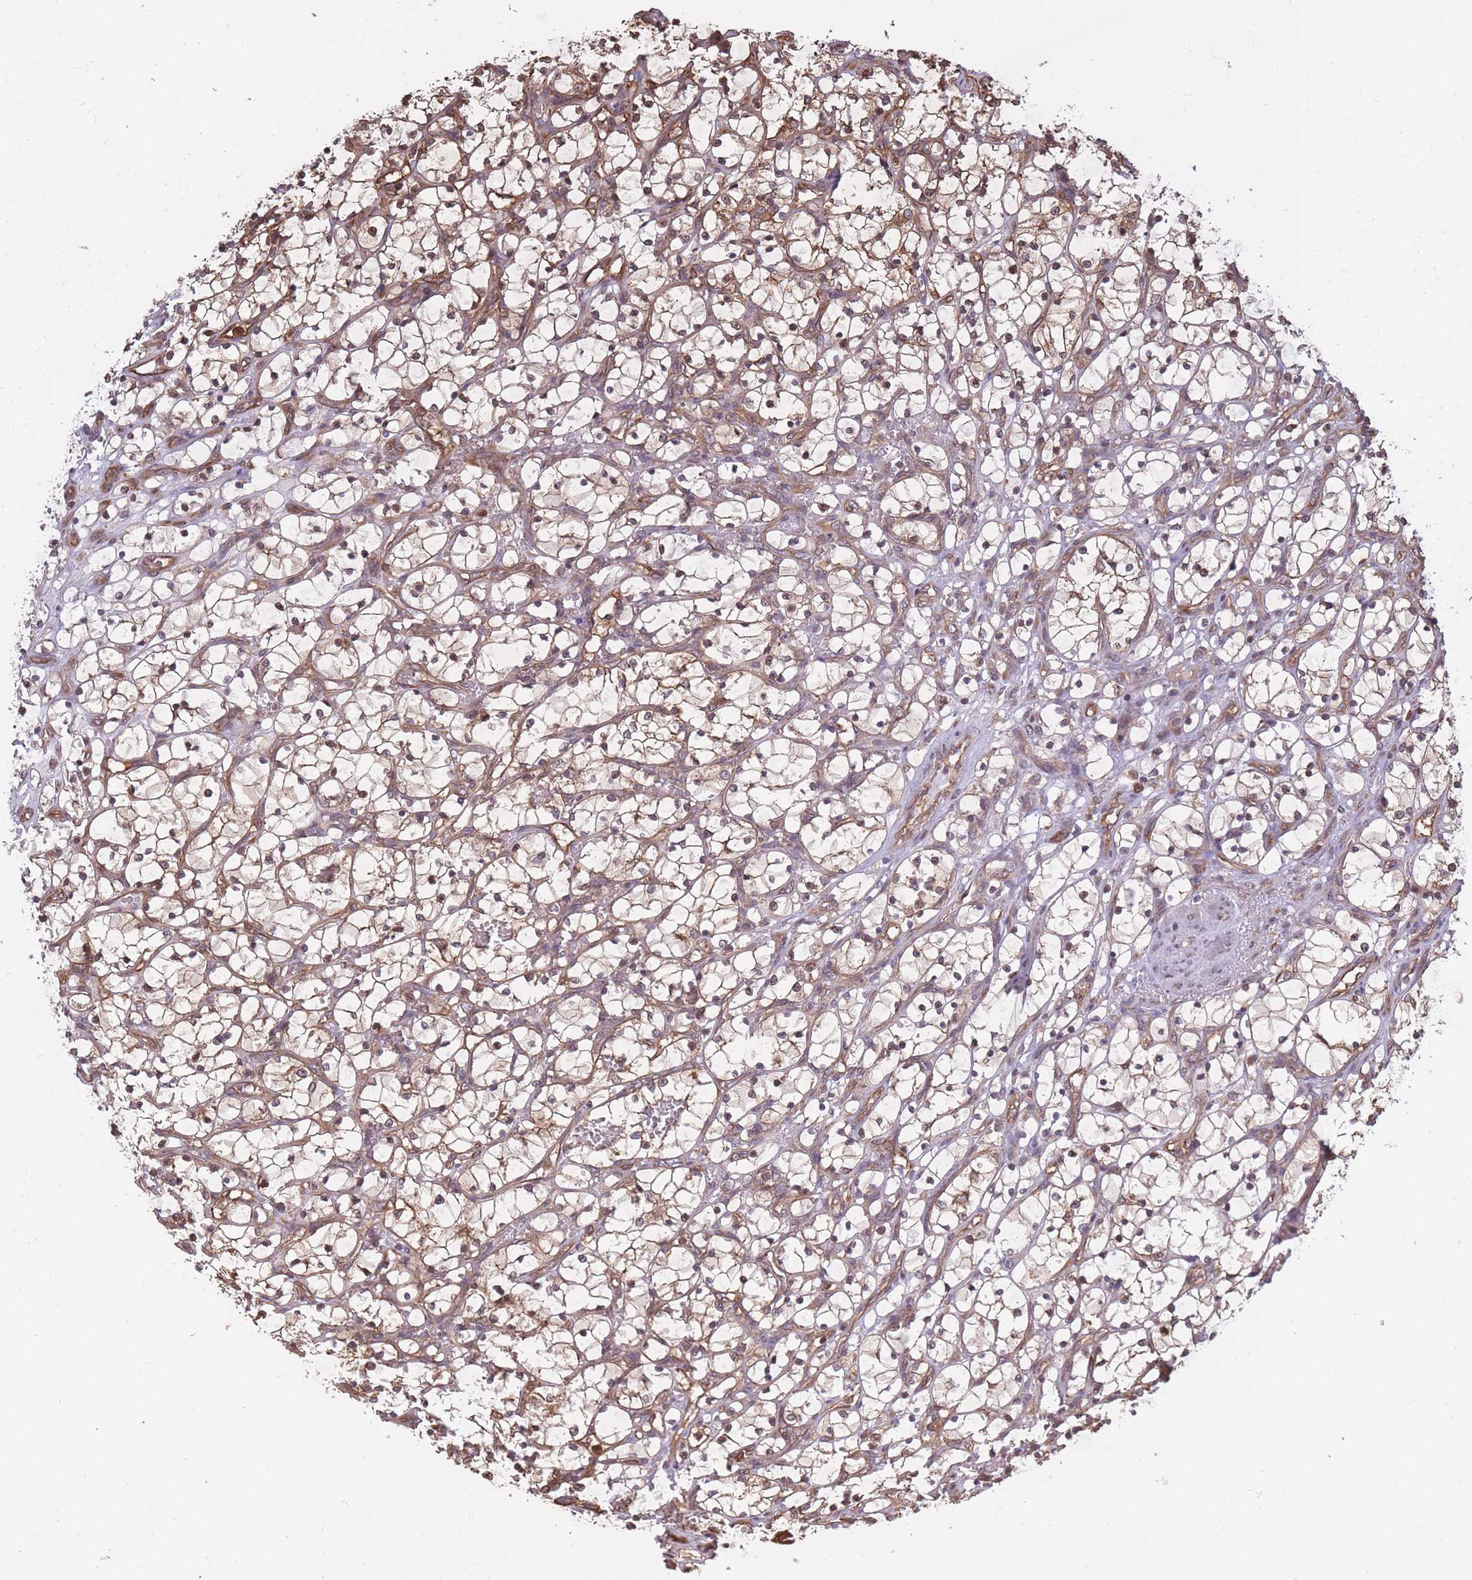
{"staining": {"intensity": "weak", "quantity": "25%-75%", "location": "cytoplasmic/membranous"}, "tissue": "renal cancer", "cell_type": "Tumor cells", "image_type": "cancer", "snomed": [{"axis": "morphology", "description": "Adenocarcinoma, NOS"}, {"axis": "topography", "description": "Kidney"}], "caption": "The histopathology image shows staining of adenocarcinoma (renal), revealing weak cytoplasmic/membranous protein expression (brown color) within tumor cells.", "gene": "ARL13B", "patient": {"sex": "female", "age": 69}}